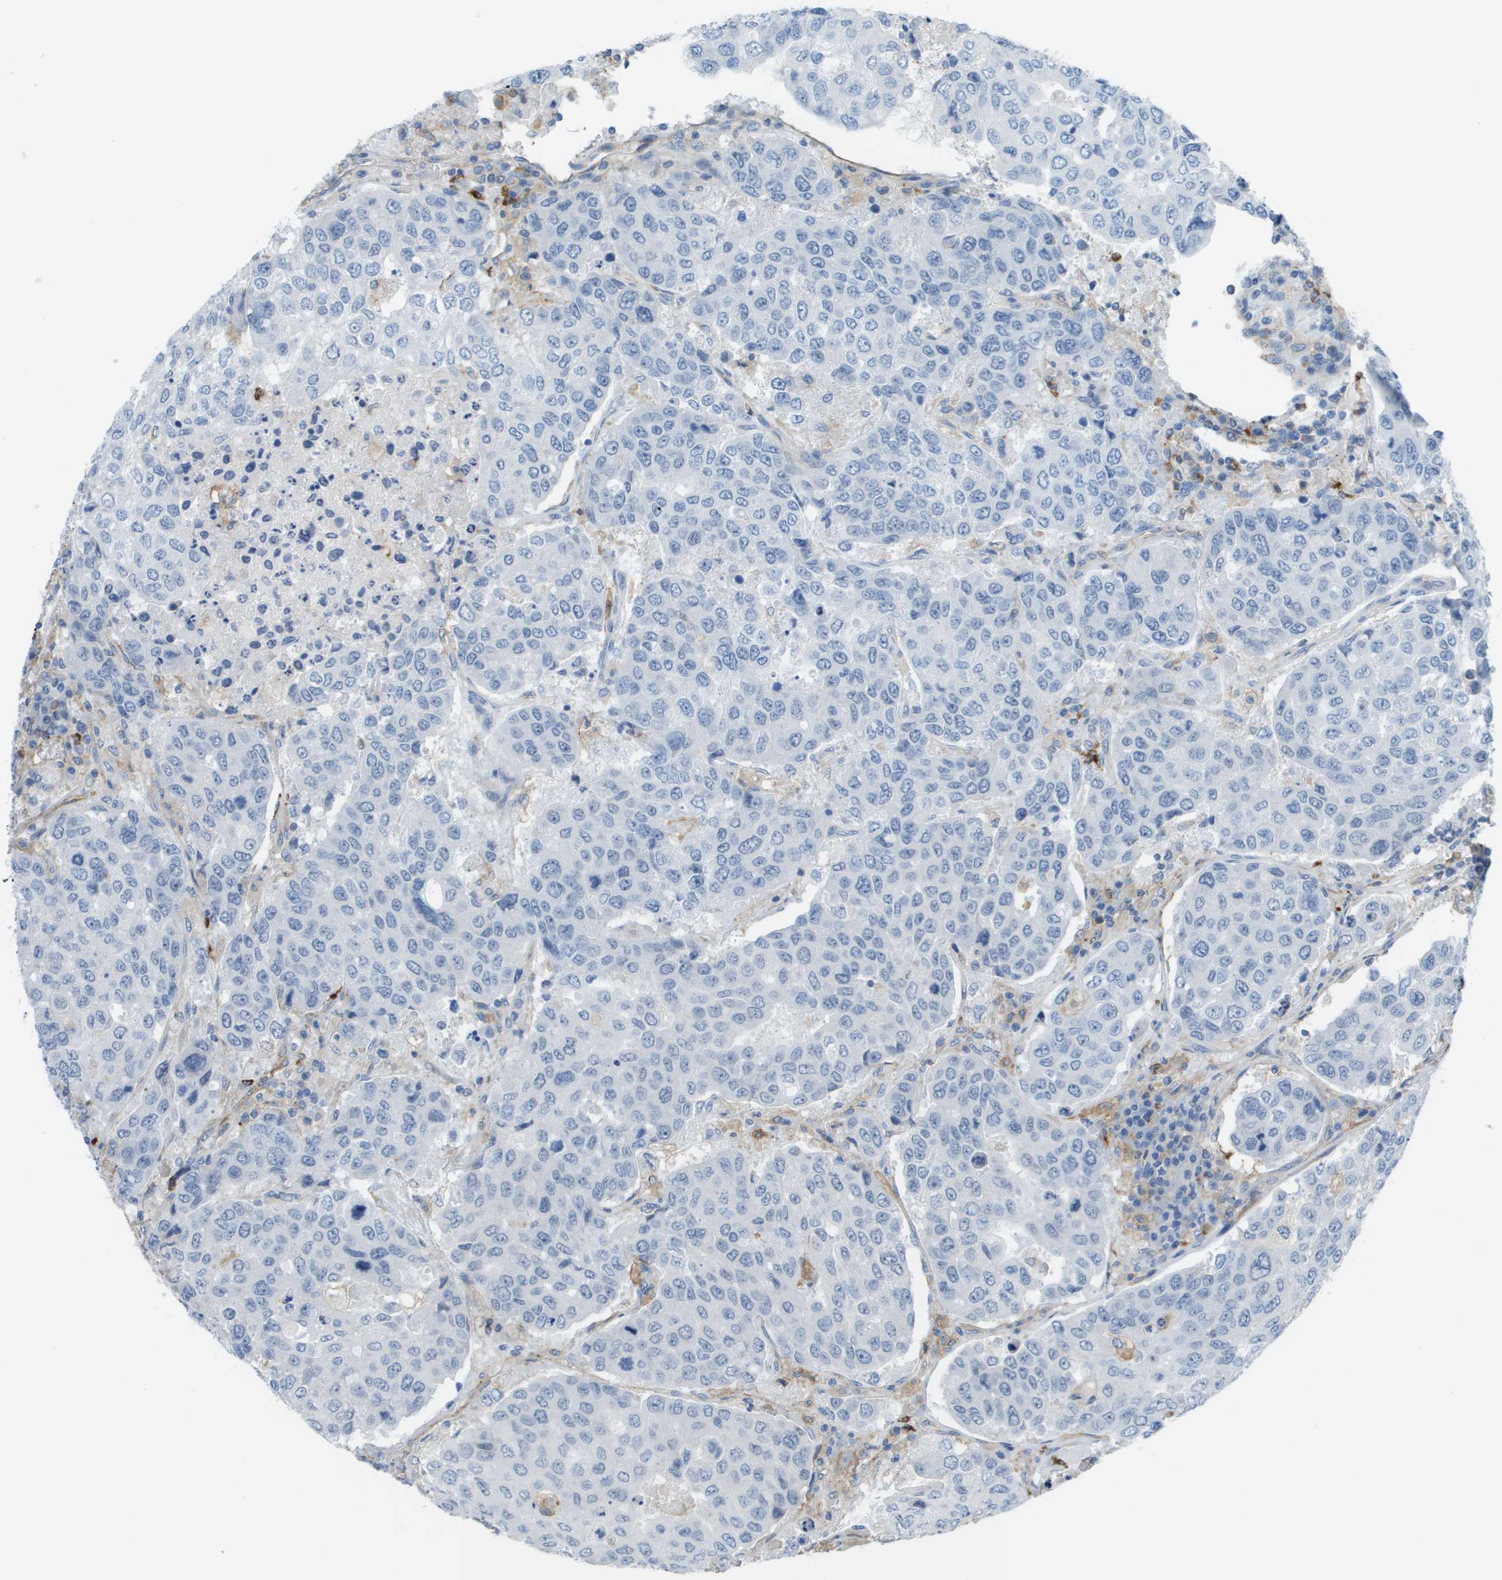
{"staining": {"intensity": "negative", "quantity": "none", "location": "none"}, "tissue": "urothelial cancer", "cell_type": "Tumor cells", "image_type": "cancer", "snomed": [{"axis": "morphology", "description": "Urothelial carcinoma, High grade"}, {"axis": "topography", "description": "Lymph node"}, {"axis": "topography", "description": "Urinary bladder"}], "caption": "High magnification brightfield microscopy of urothelial carcinoma (high-grade) stained with DAB (3,3'-diaminobenzidine) (brown) and counterstained with hematoxylin (blue): tumor cells show no significant staining.", "gene": "ZBTB43", "patient": {"sex": "male", "age": 51}}